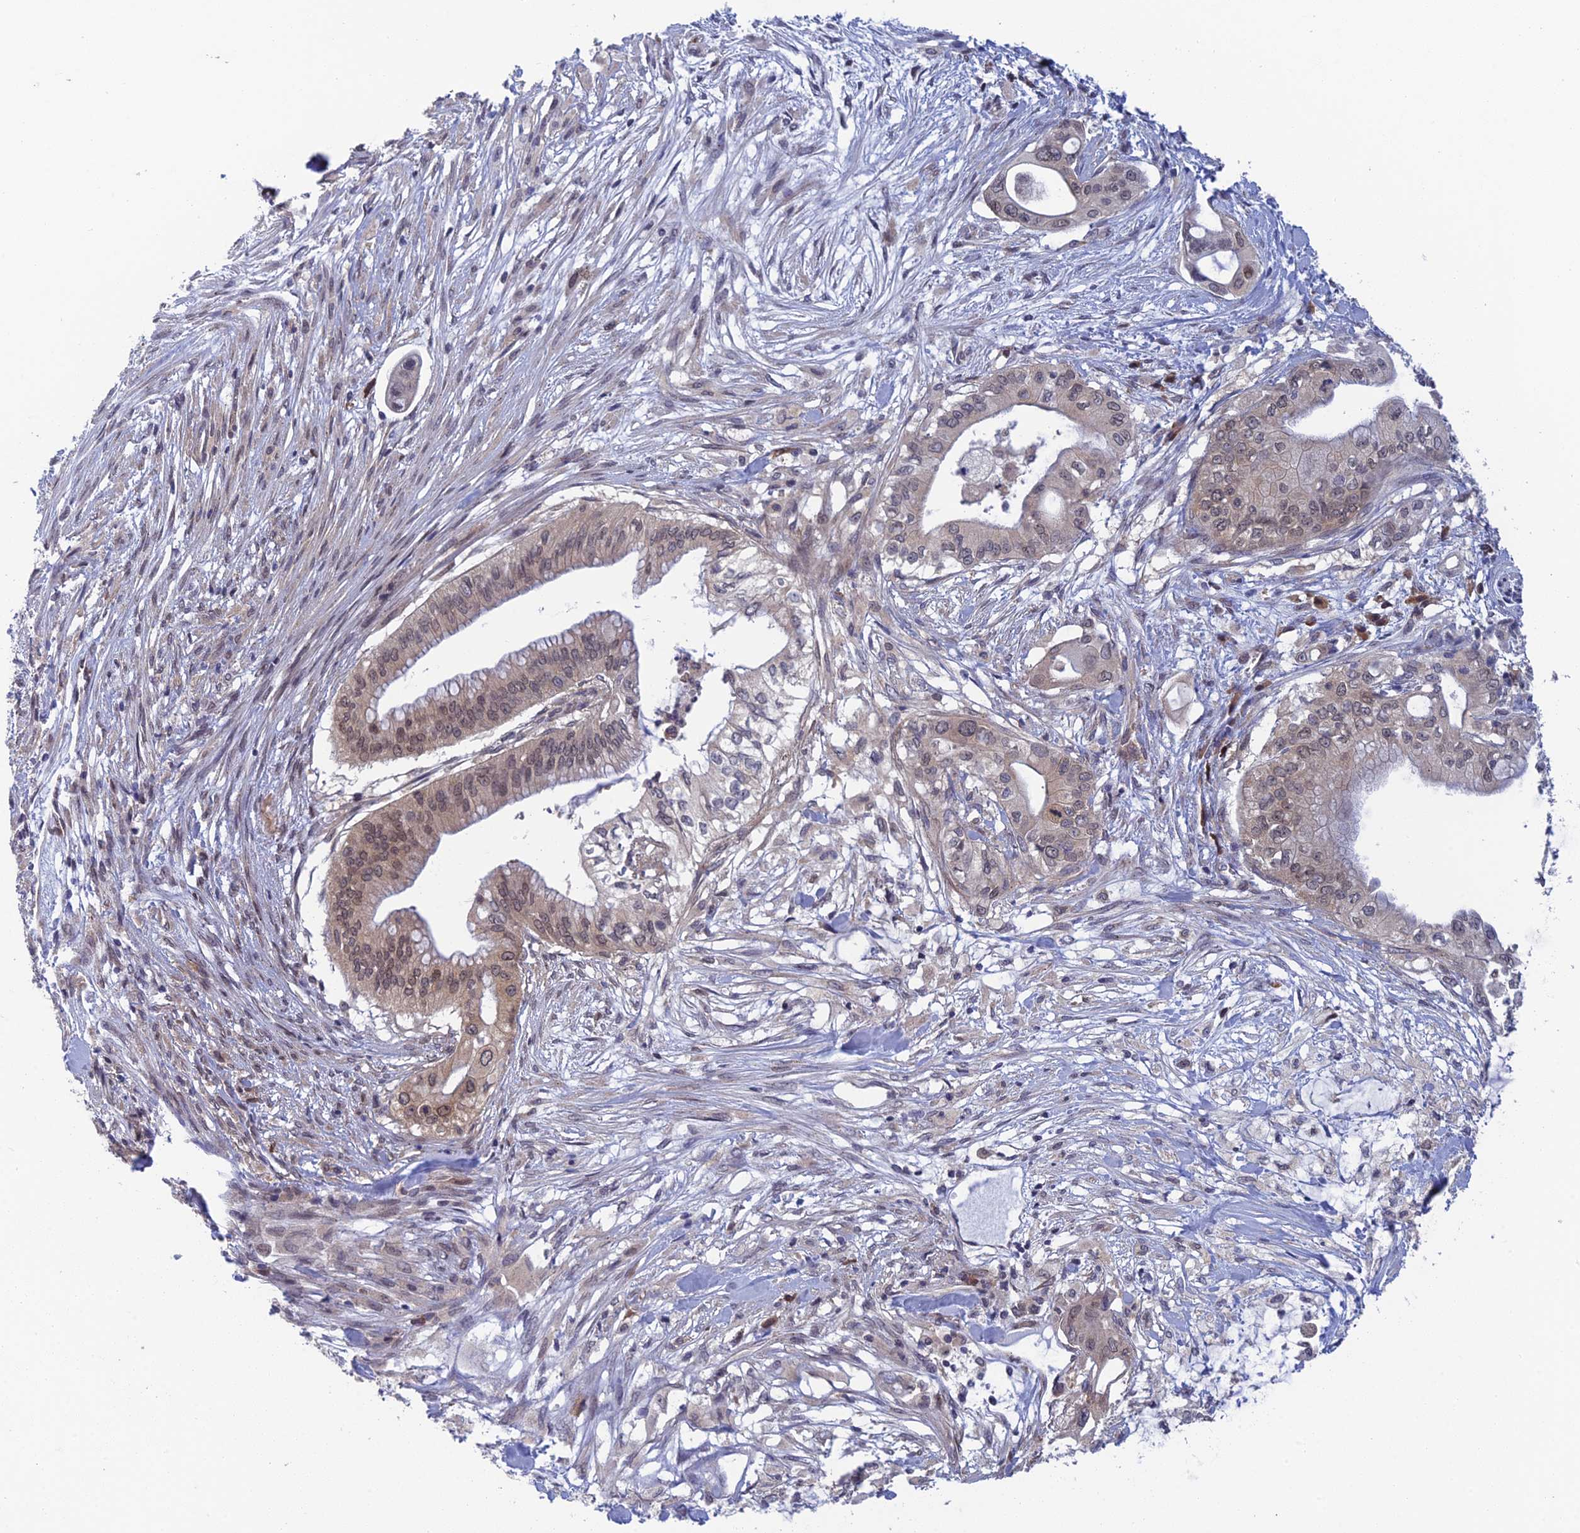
{"staining": {"intensity": "weak", "quantity": "25%-75%", "location": "cytoplasmic/membranous,nuclear"}, "tissue": "pancreatic cancer", "cell_type": "Tumor cells", "image_type": "cancer", "snomed": [{"axis": "morphology", "description": "Adenocarcinoma, NOS"}, {"axis": "topography", "description": "Pancreas"}], "caption": "A micrograph of human pancreatic cancer stained for a protein reveals weak cytoplasmic/membranous and nuclear brown staining in tumor cells.", "gene": "SRA1", "patient": {"sex": "male", "age": 46}}